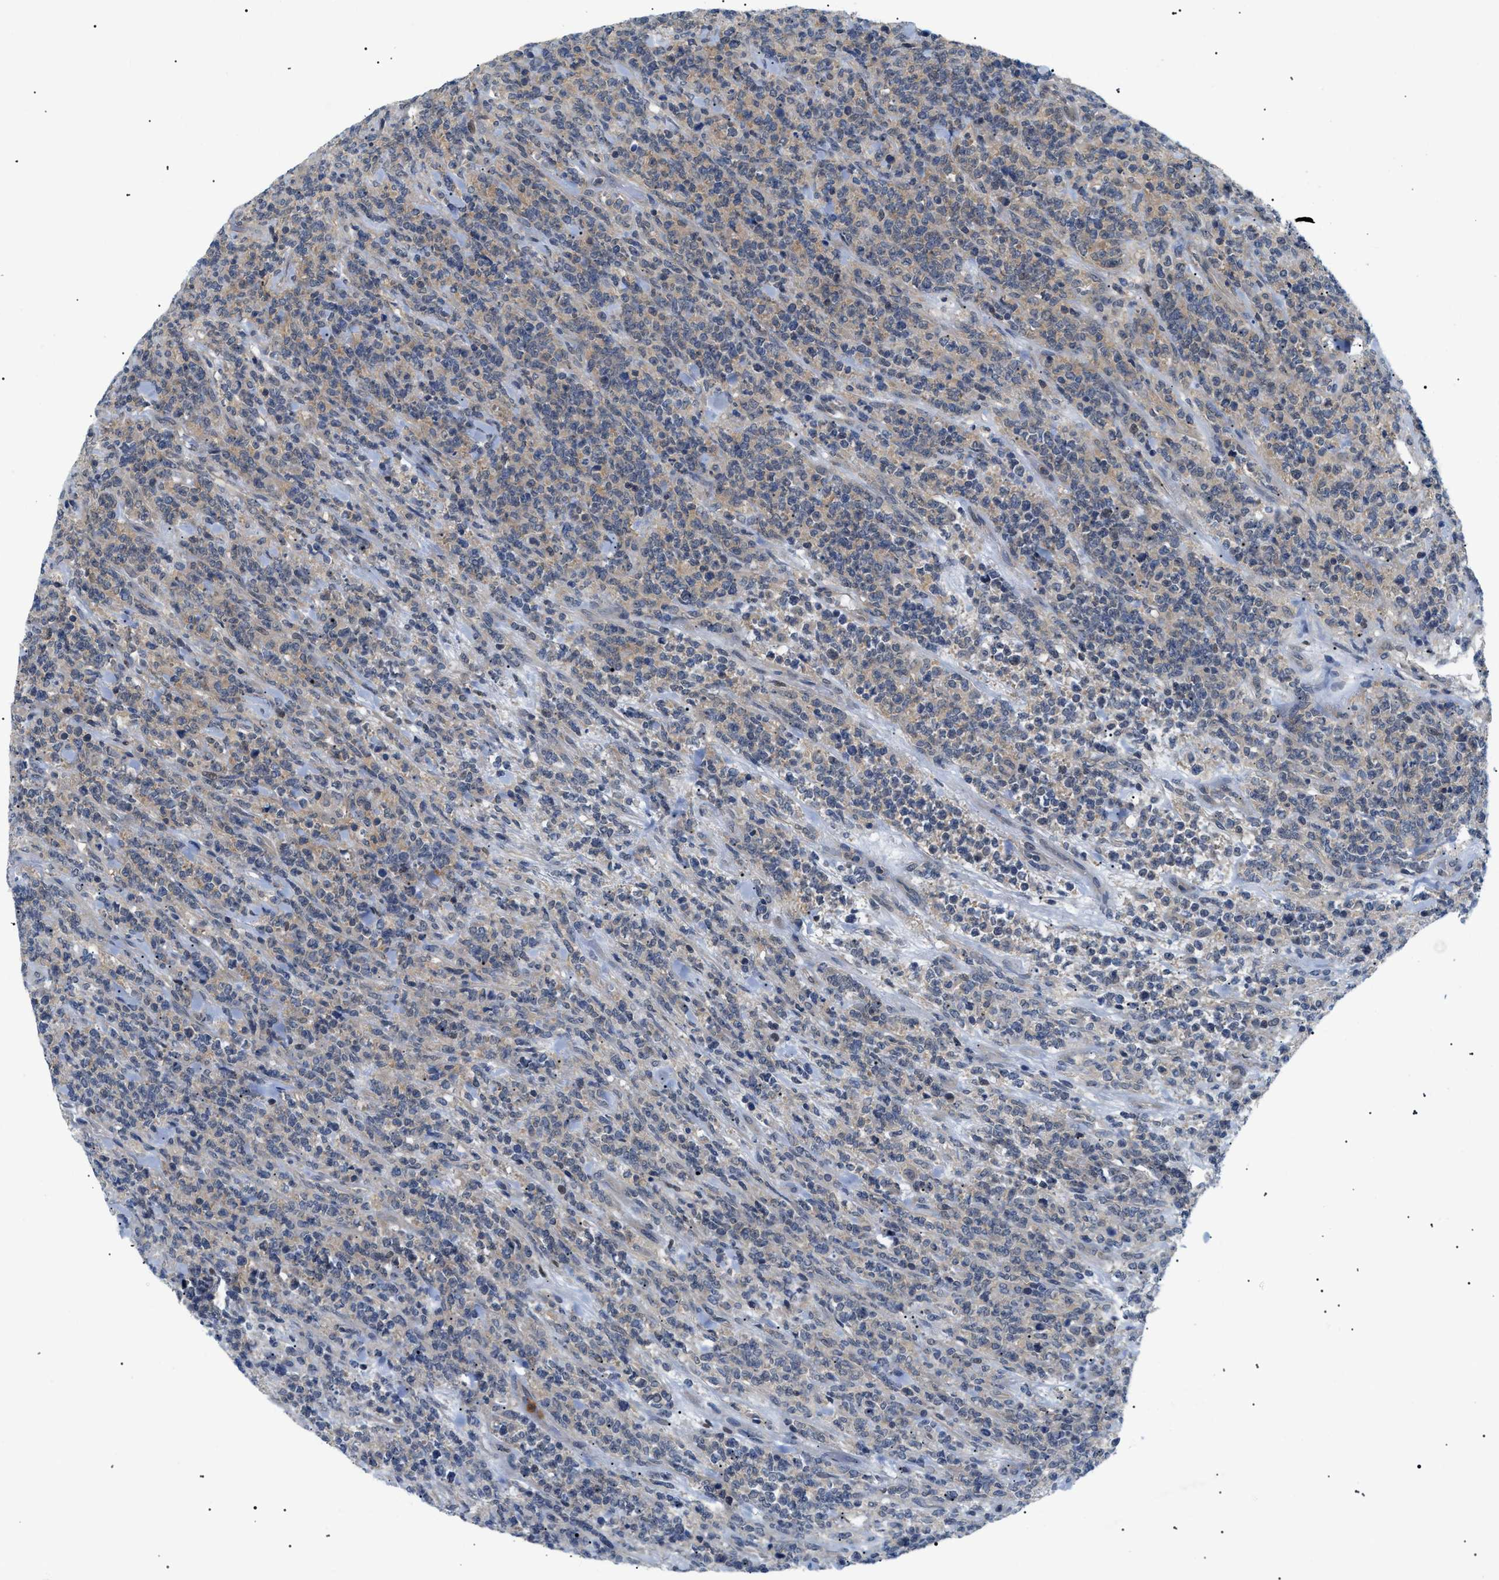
{"staining": {"intensity": "weak", "quantity": "25%-75%", "location": "cytoplasmic/membranous"}, "tissue": "lymphoma", "cell_type": "Tumor cells", "image_type": "cancer", "snomed": [{"axis": "morphology", "description": "Malignant lymphoma, non-Hodgkin's type, High grade"}, {"axis": "topography", "description": "Soft tissue"}], "caption": "Weak cytoplasmic/membranous protein positivity is present in about 25%-75% of tumor cells in malignant lymphoma, non-Hodgkin's type (high-grade). Immunohistochemistry (ihc) stains the protein of interest in brown and the nuclei are stained blue.", "gene": "RIPK1", "patient": {"sex": "male", "age": 18}}